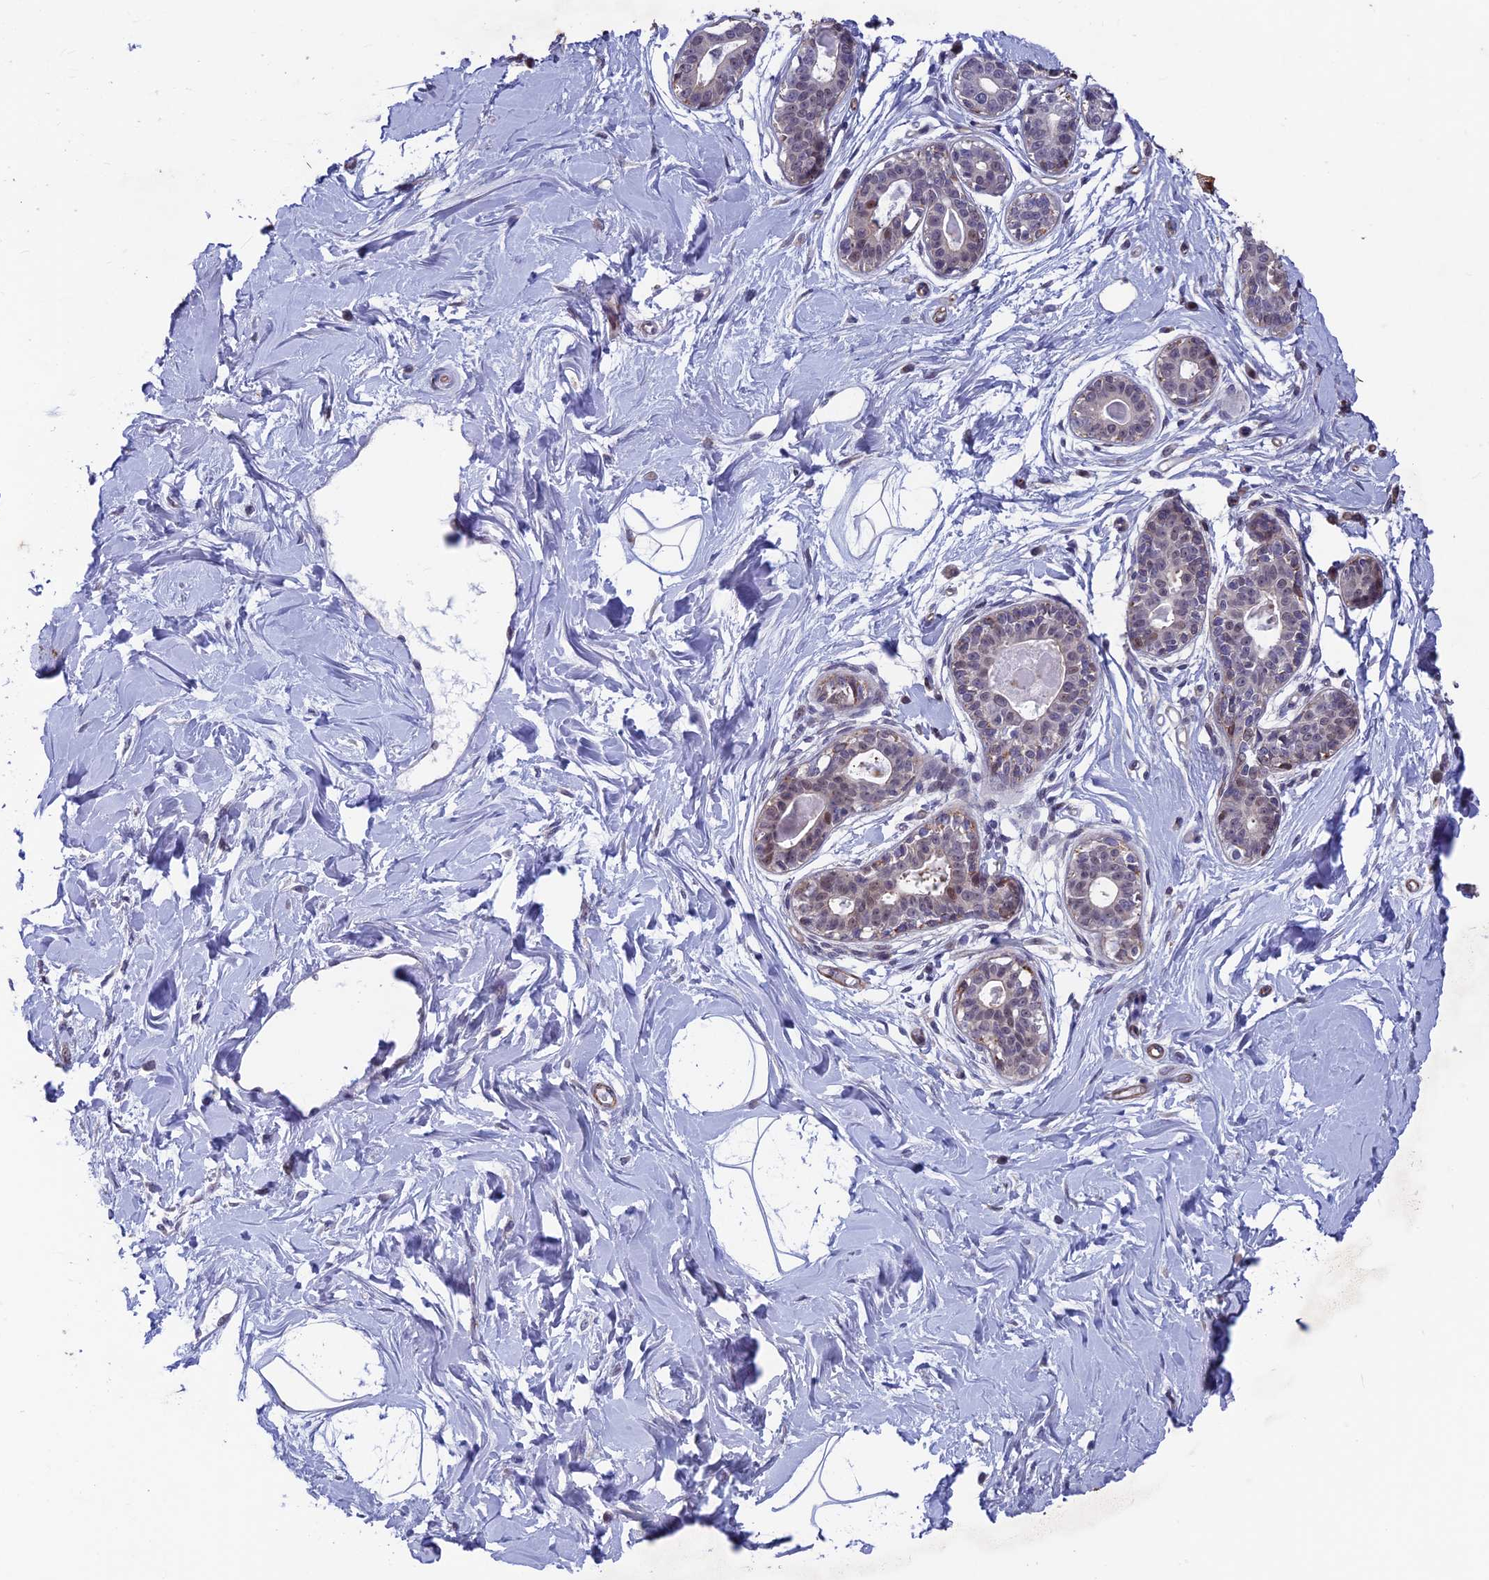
{"staining": {"intensity": "negative", "quantity": "none", "location": "none"}, "tissue": "breast", "cell_type": "Adipocytes", "image_type": "normal", "snomed": [{"axis": "morphology", "description": "Normal tissue, NOS"}, {"axis": "topography", "description": "Breast"}], "caption": "The image reveals no staining of adipocytes in unremarkable breast. (Brightfield microscopy of DAB (3,3'-diaminobenzidine) immunohistochemistry (IHC) at high magnification).", "gene": "MAST2", "patient": {"sex": "female", "age": 45}}